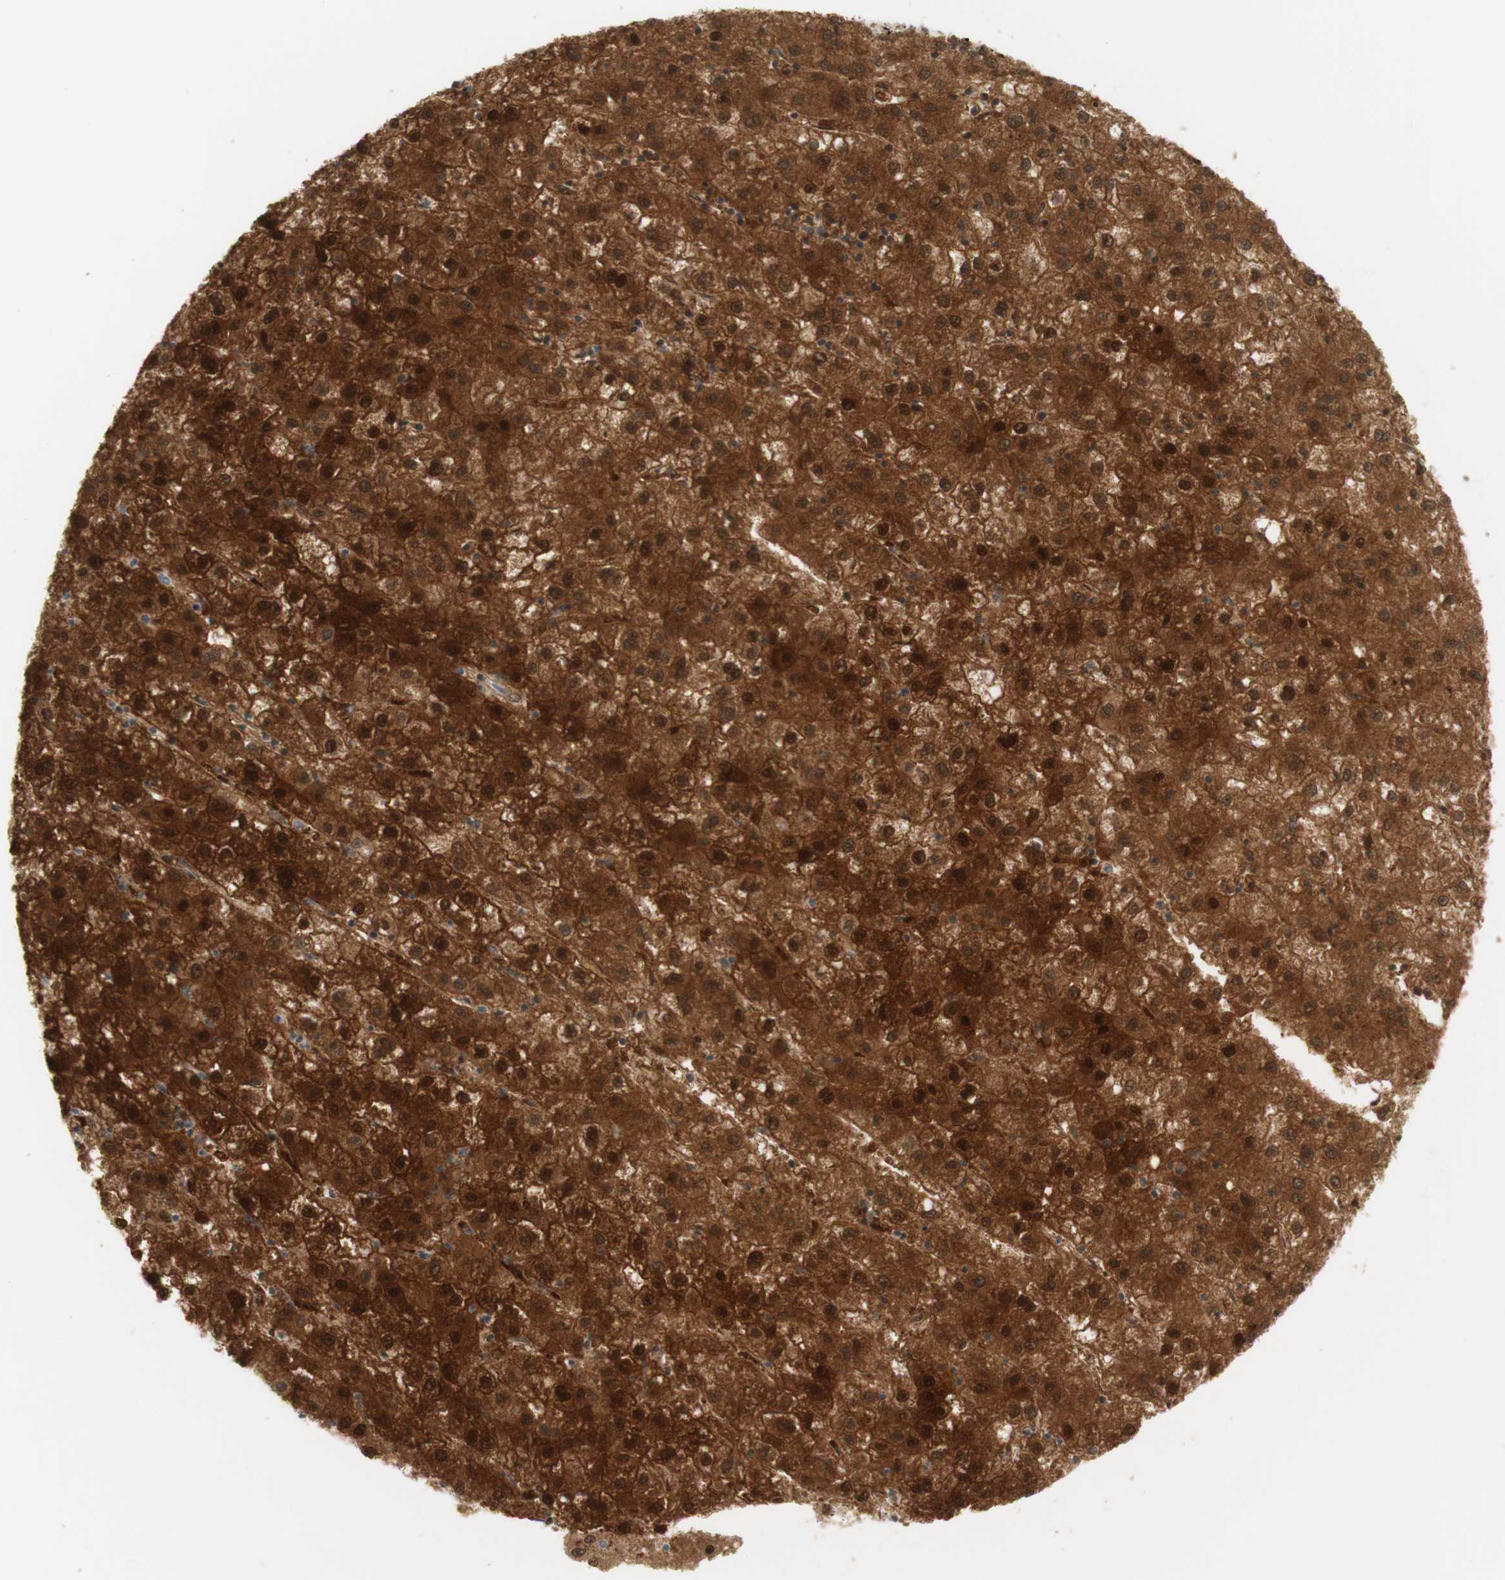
{"staining": {"intensity": "strong", "quantity": ">75%", "location": "cytoplasmic/membranous,nuclear"}, "tissue": "liver cancer", "cell_type": "Tumor cells", "image_type": "cancer", "snomed": [{"axis": "morphology", "description": "Carcinoma, Hepatocellular, NOS"}, {"axis": "topography", "description": "Liver"}], "caption": "Human hepatocellular carcinoma (liver) stained with a protein marker exhibits strong staining in tumor cells.", "gene": "SELENBP1", "patient": {"sex": "male", "age": 72}}